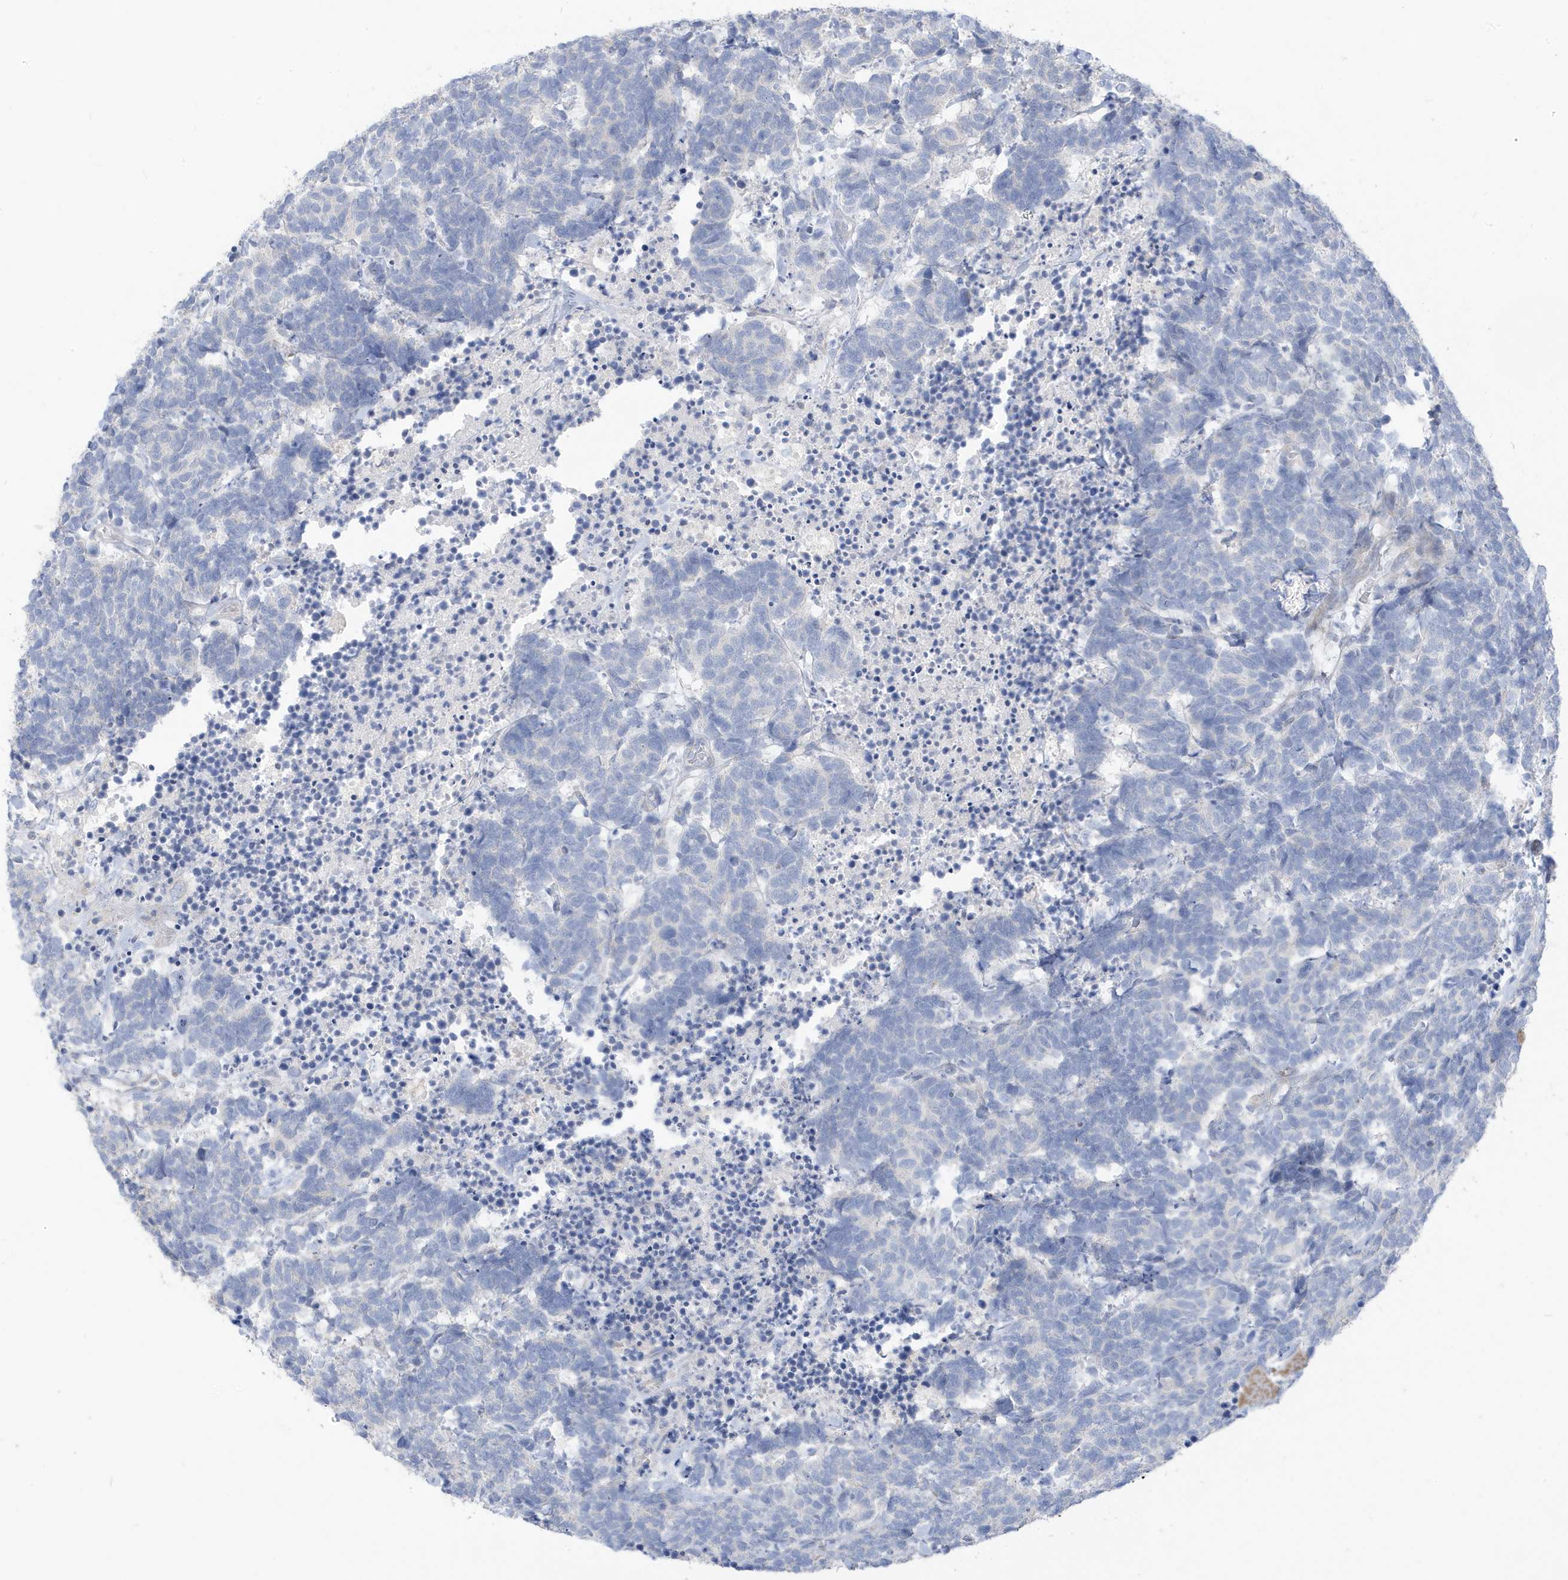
{"staining": {"intensity": "negative", "quantity": "none", "location": "none"}, "tissue": "carcinoid", "cell_type": "Tumor cells", "image_type": "cancer", "snomed": [{"axis": "morphology", "description": "Carcinoma, NOS"}, {"axis": "morphology", "description": "Carcinoid, malignant, NOS"}, {"axis": "topography", "description": "Urinary bladder"}], "caption": "Immunohistochemistry of human malignant carcinoid demonstrates no positivity in tumor cells.", "gene": "ATP13A5", "patient": {"sex": "male", "age": 57}}